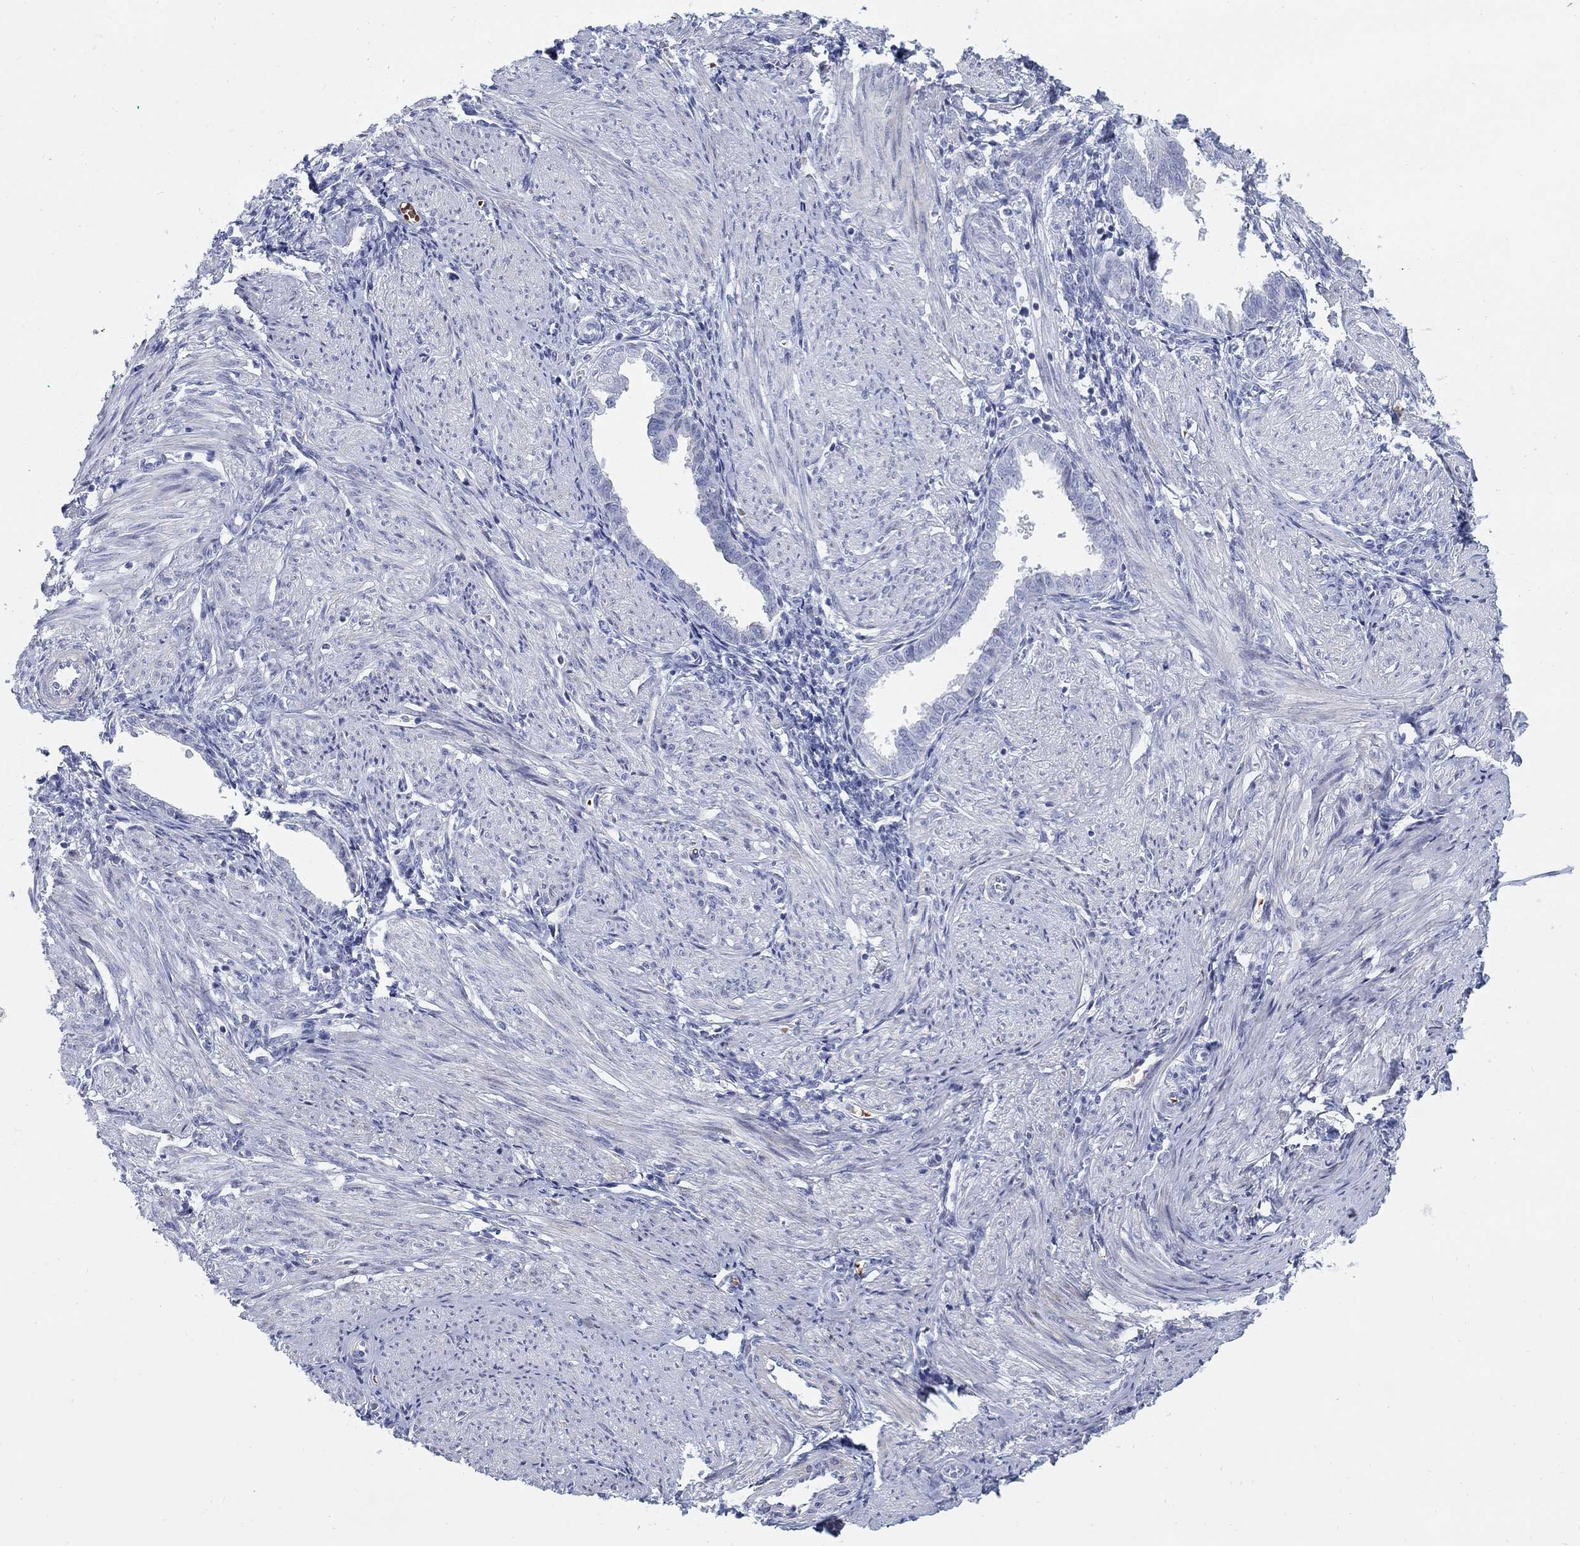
{"staining": {"intensity": "negative", "quantity": "none", "location": "none"}, "tissue": "endometrium", "cell_type": "Cells in endometrial stroma", "image_type": "normal", "snomed": [{"axis": "morphology", "description": "Normal tissue, NOS"}, {"axis": "topography", "description": "Endometrium"}], "caption": "An immunohistochemistry histopathology image of unremarkable endometrium is shown. There is no staining in cells in endometrial stroma of endometrium.", "gene": "HEATR4", "patient": {"sex": "female", "age": 37}}